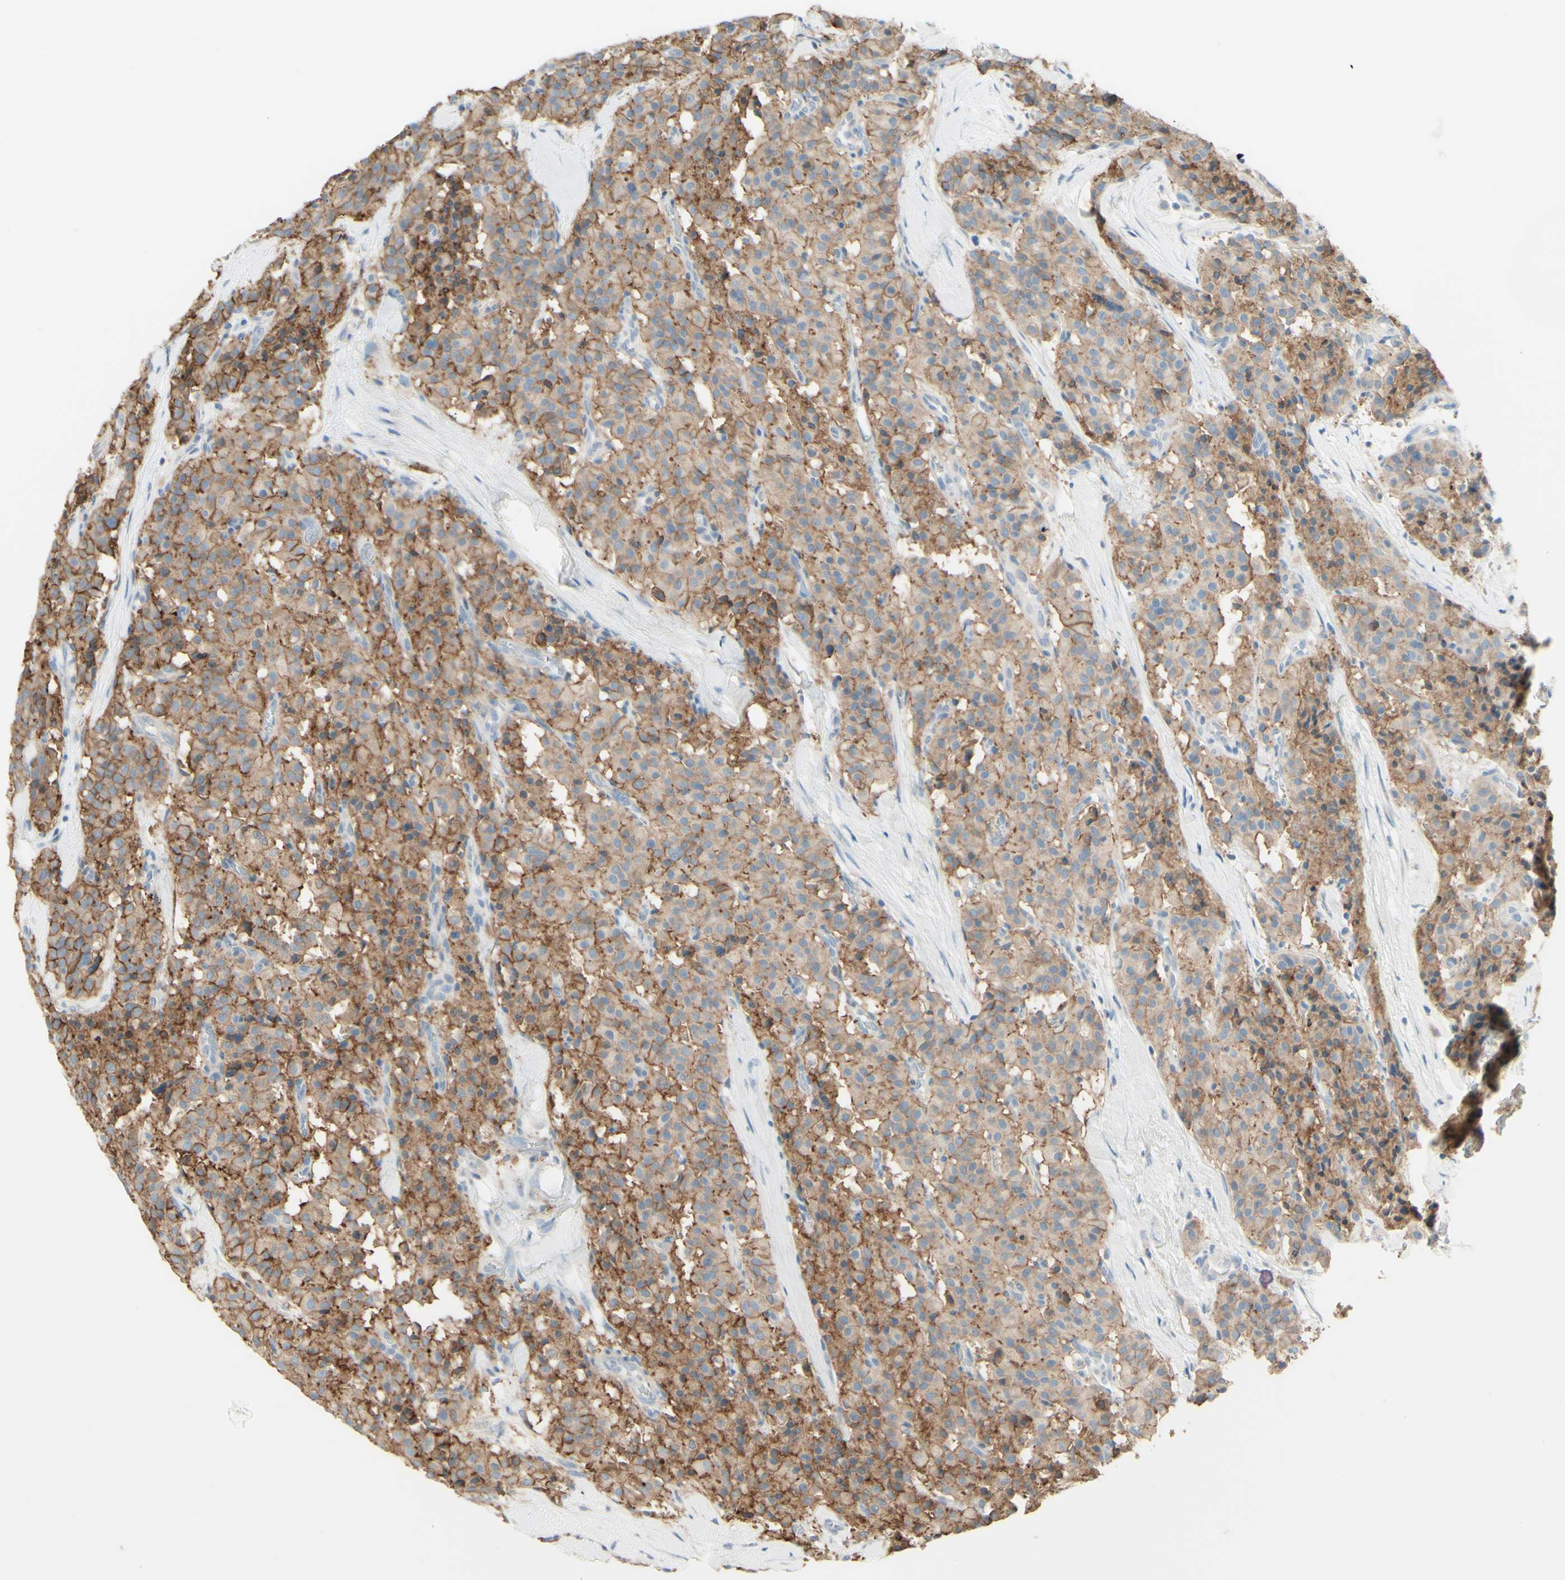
{"staining": {"intensity": "moderate", "quantity": ">75%", "location": "cytoplasmic/membranous"}, "tissue": "carcinoid", "cell_type": "Tumor cells", "image_type": "cancer", "snomed": [{"axis": "morphology", "description": "Carcinoid, malignant, NOS"}, {"axis": "topography", "description": "Lung"}], "caption": "Moderate cytoplasmic/membranous protein staining is seen in about >75% of tumor cells in carcinoid. (brown staining indicates protein expression, while blue staining denotes nuclei).", "gene": "RNF149", "patient": {"sex": "male", "age": 30}}